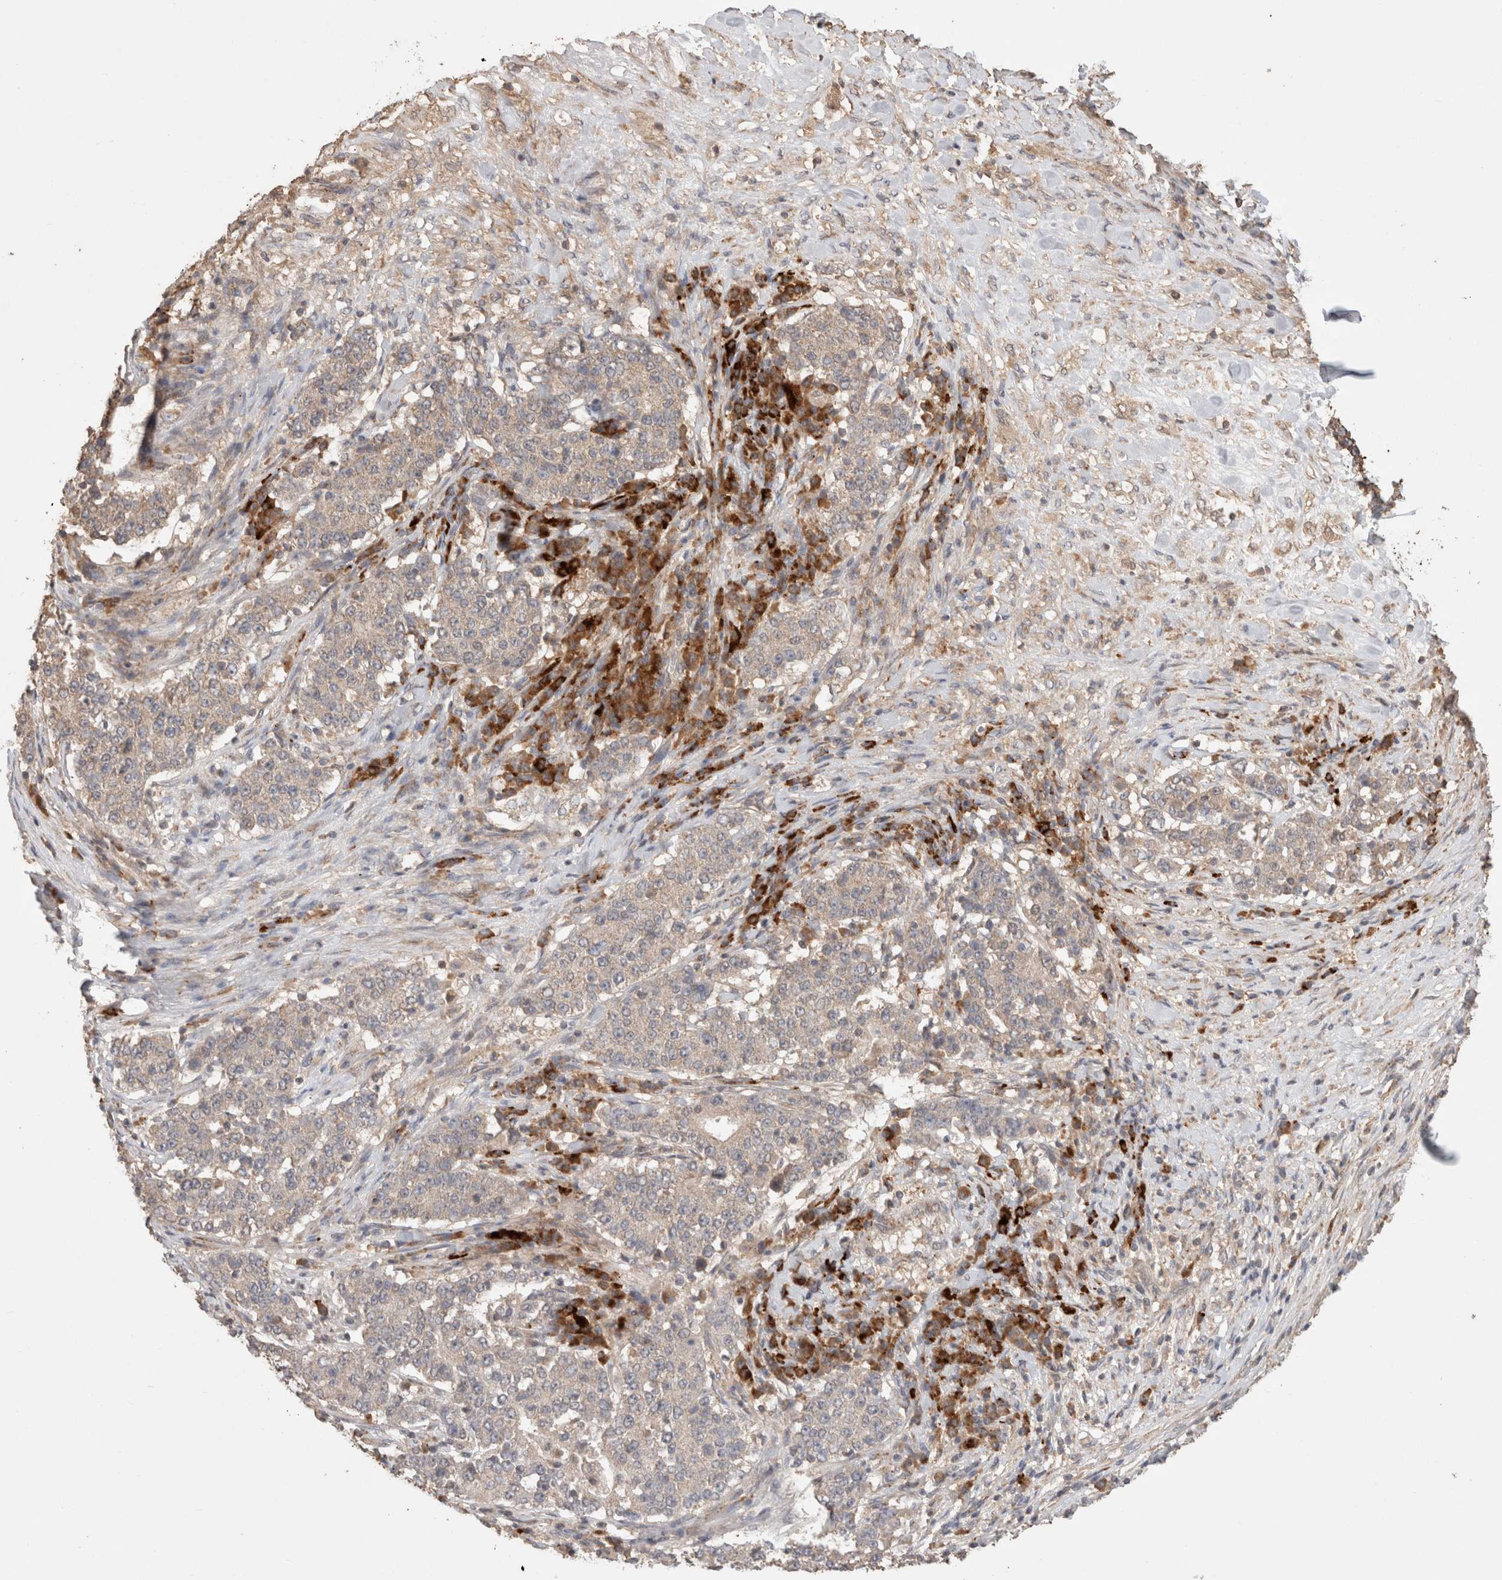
{"staining": {"intensity": "weak", "quantity": "25%-75%", "location": "cytoplasmic/membranous"}, "tissue": "stomach cancer", "cell_type": "Tumor cells", "image_type": "cancer", "snomed": [{"axis": "morphology", "description": "Adenocarcinoma, NOS"}, {"axis": "topography", "description": "Stomach"}], "caption": "The micrograph shows a brown stain indicating the presence of a protein in the cytoplasmic/membranous of tumor cells in stomach cancer (adenocarcinoma).", "gene": "HROB", "patient": {"sex": "male", "age": 59}}